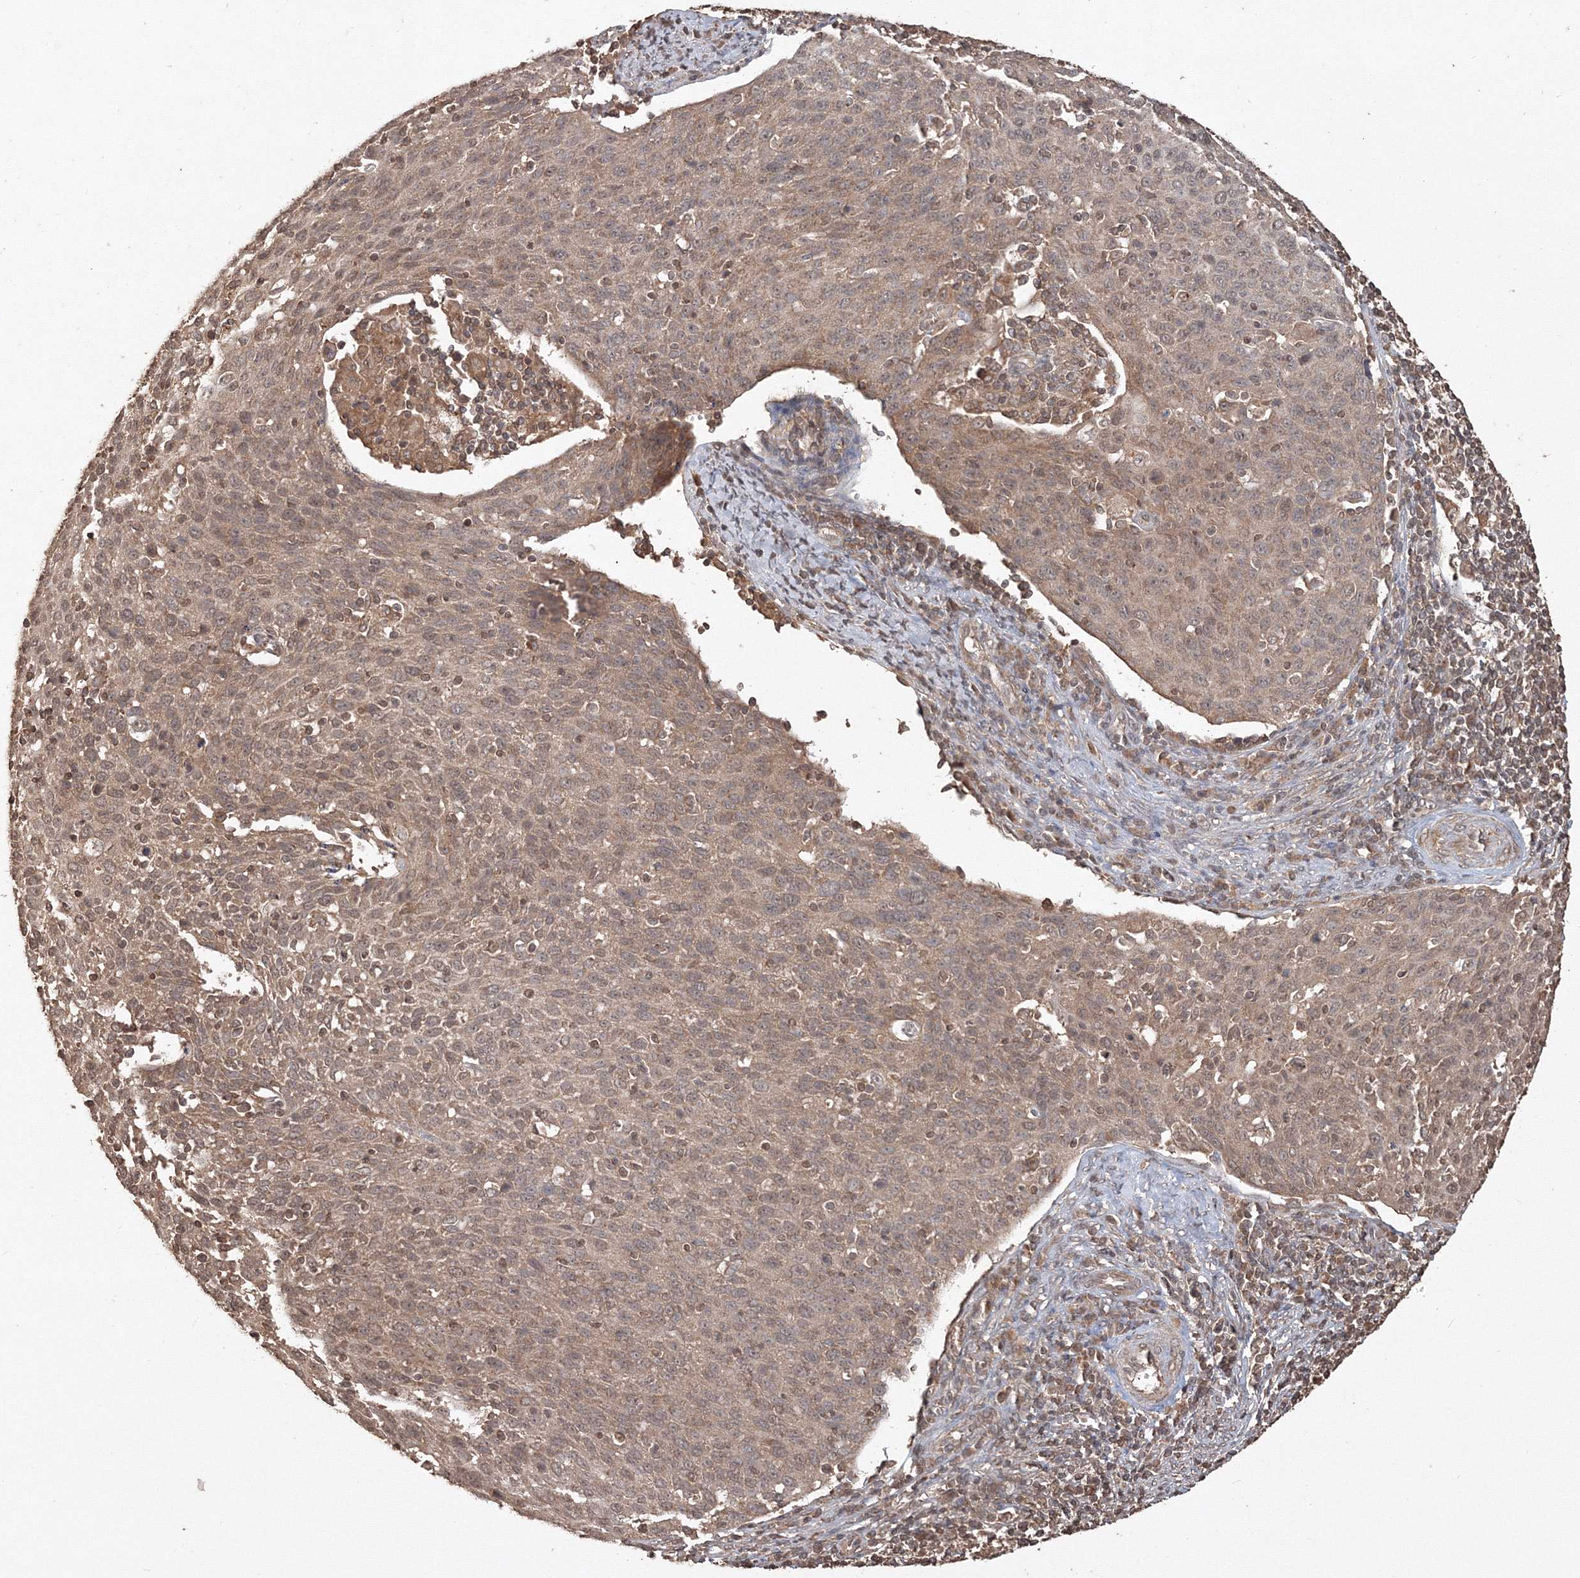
{"staining": {"intensity": "moderate", "quantity": ">75%", "location": "cytoplasmic/membranous"}, "tissue": "cervical cancer", "cell_type": "Tumor cells", "image_type": "cancer", "snomed": [{"axis": "morphology", "description": "Squamous cell carcinoma, NOS"}, {"axis": "topography", "description": "Cervix"}], "caption": "Immunohistochemical staining of human cervical cancer (squamous cell carcinoma) exhibits medium levels of moderate cytoplasmic/membranous protein staining in approximately >75% of tumor cells.", "gene": "CCDC122", "patient": {"sex": "female", "age": 38}}